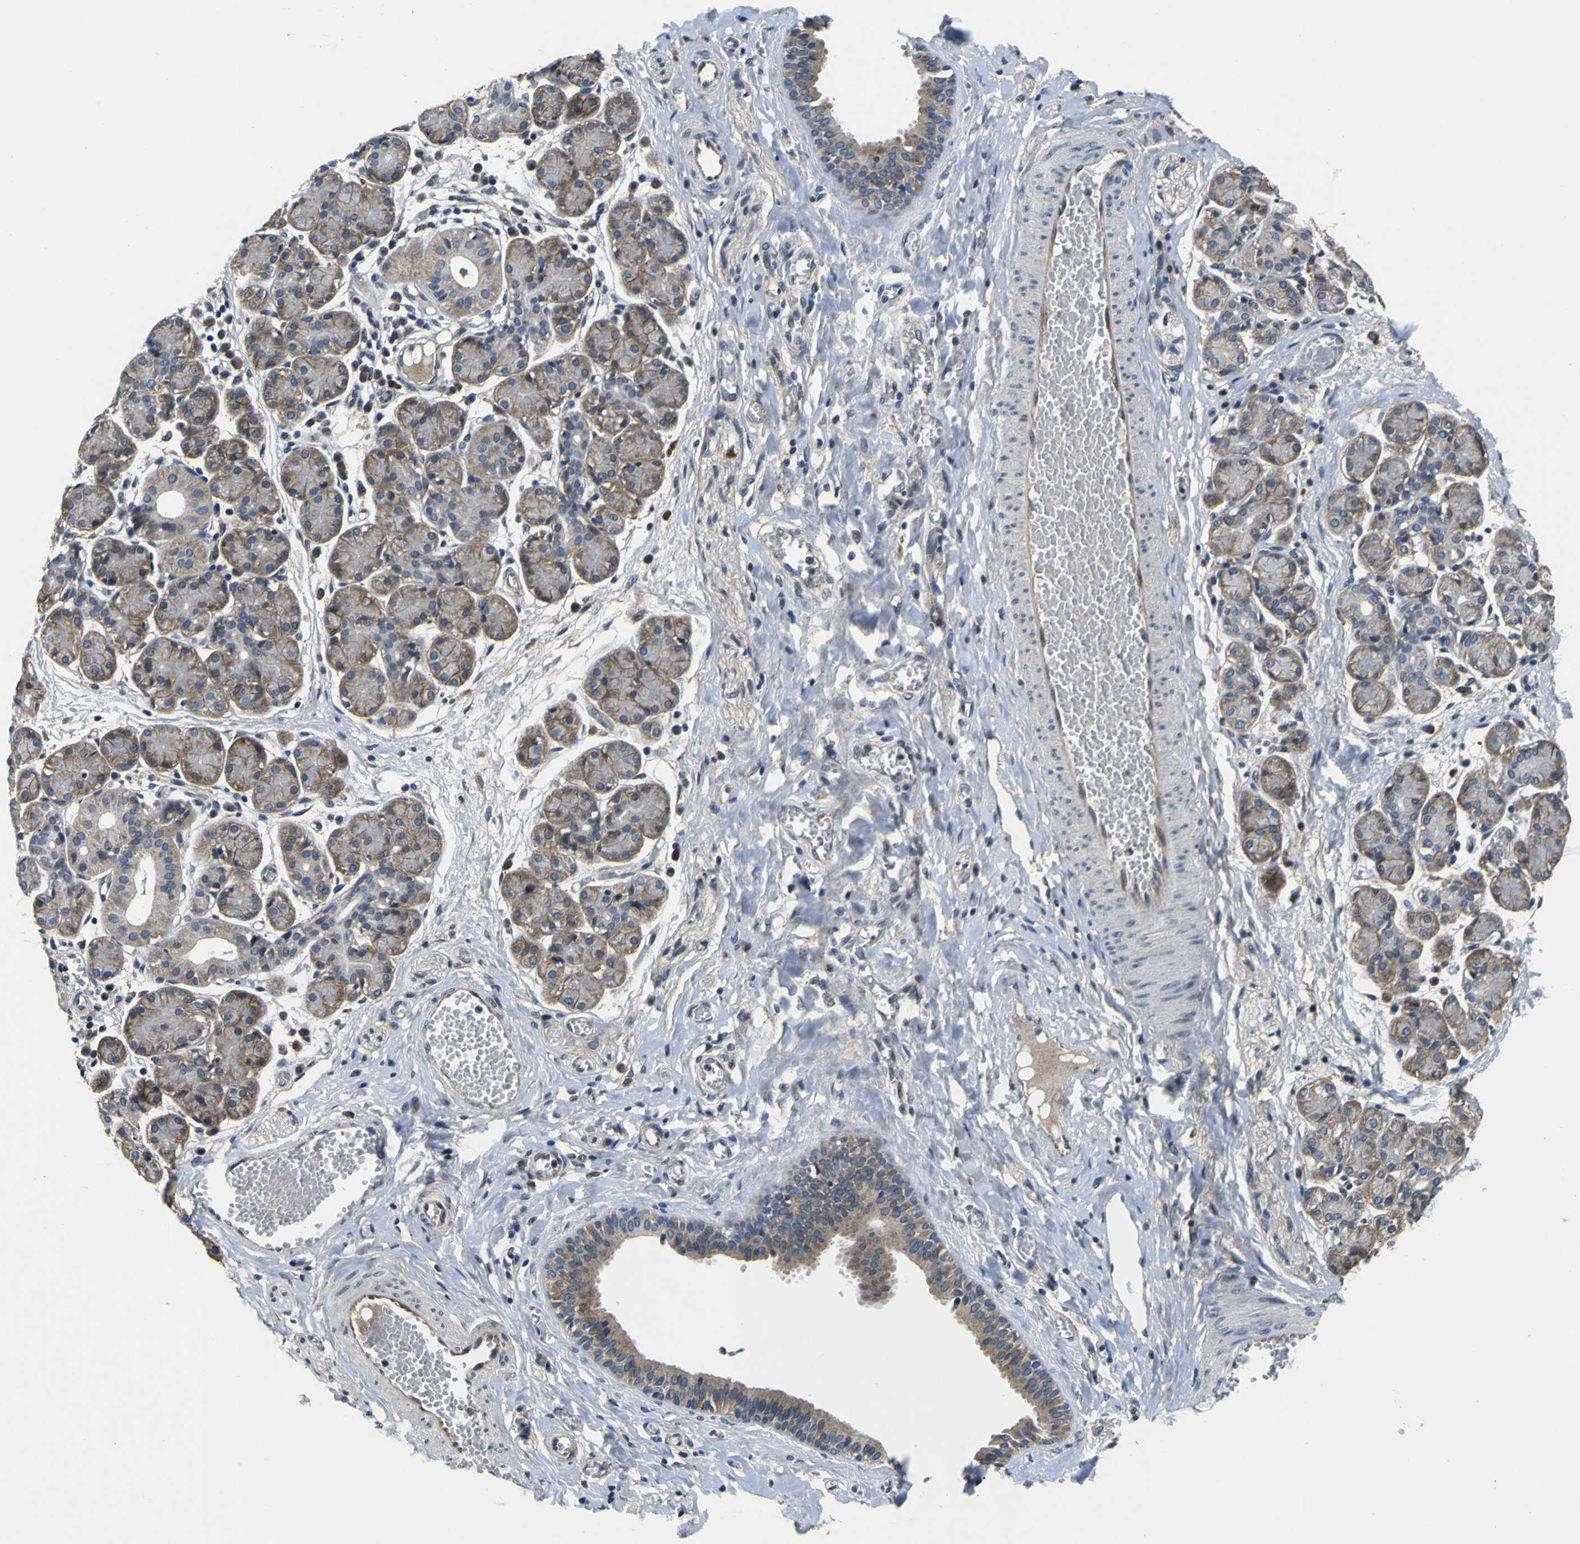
{"staining": {"intensity": "moderate", "quantity": "25%-75%", "location": "cytoplasmic/membranous"}, "tissue": "salivary gland", "cell_type": "Glandular cells", "image_type": "normal", "snomed": [{"axis": "morphology", "description": "Normal tissue, NOS"}, {"axis": "morphology", "description": "Inflammation, NOS"}, {"axis": "topography", "description": "Lymph node"}, {"axis": "topography", "description": "Salivary gland"}], "caption": "Immunohistochemistry (IHC) micrograph of benign salivary gland: salivary gland stained using immunohistochemistry shows medium levels of moderate protein expression localized specifically in the cytoplasmic/membranous of glandular cells, appearing as a cytoplasmic/membranous brown color.", "gene": "EPHB4", "patient": {"sex": "male", "age": 3}}